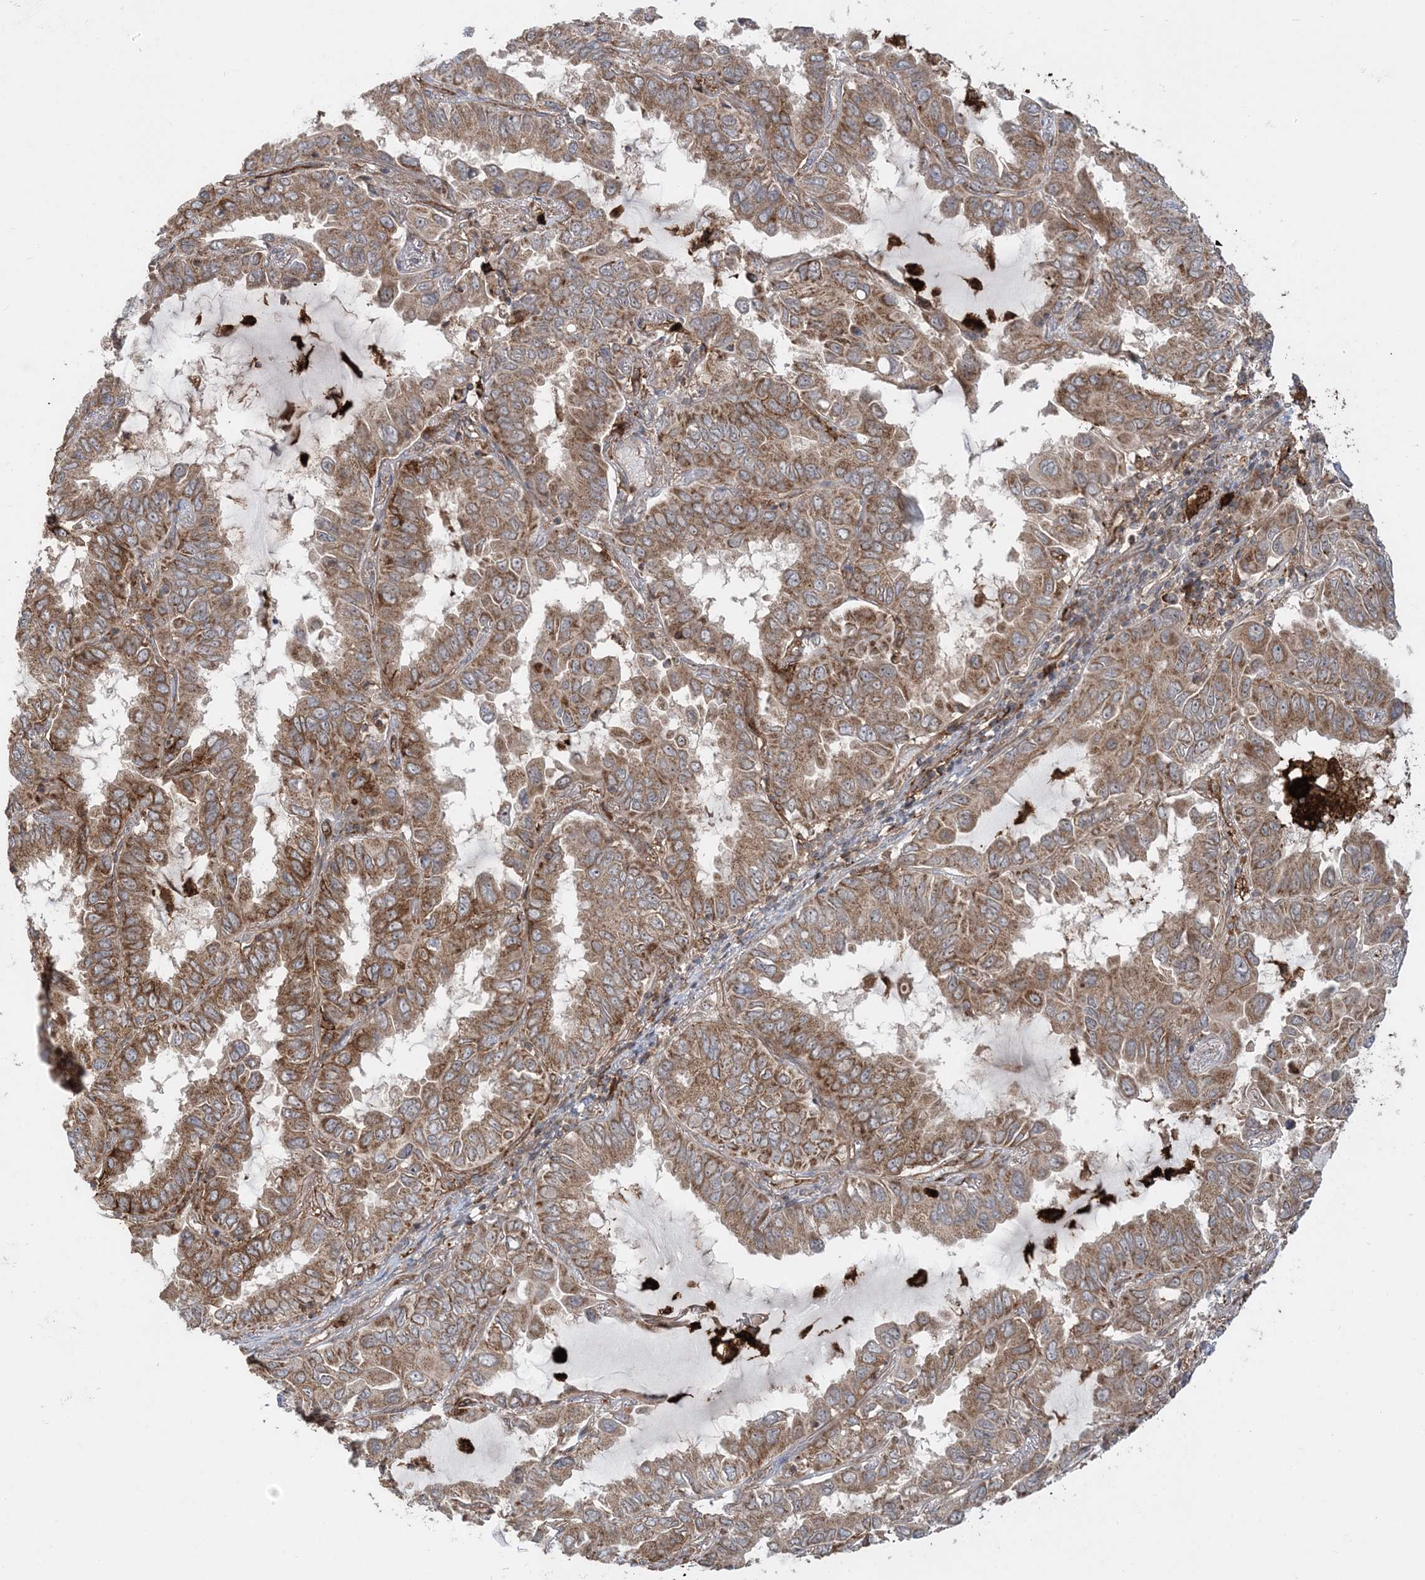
{"staining": {"intensity": "moderate", "quantity": ">75%", "location": "cytoplasmic/membranous"}, "tissue": "lung cancer", "cell_type": "Tumor cells", "image_type": "cancer", "snomed": [{"axis": "morphology", "description": "Adenocarcinoma, NOS"}, {"axis": "topography", "description": "Lung"}], "caption": "Adenocarcinoma (lung) stained for a protein (brown) shows moderate cytoplasmic/membranous positive positivity in approximately >75% of tumor cells.", "gene": "LRPPRC", "patient": {"sex": "male", "age": 64}}